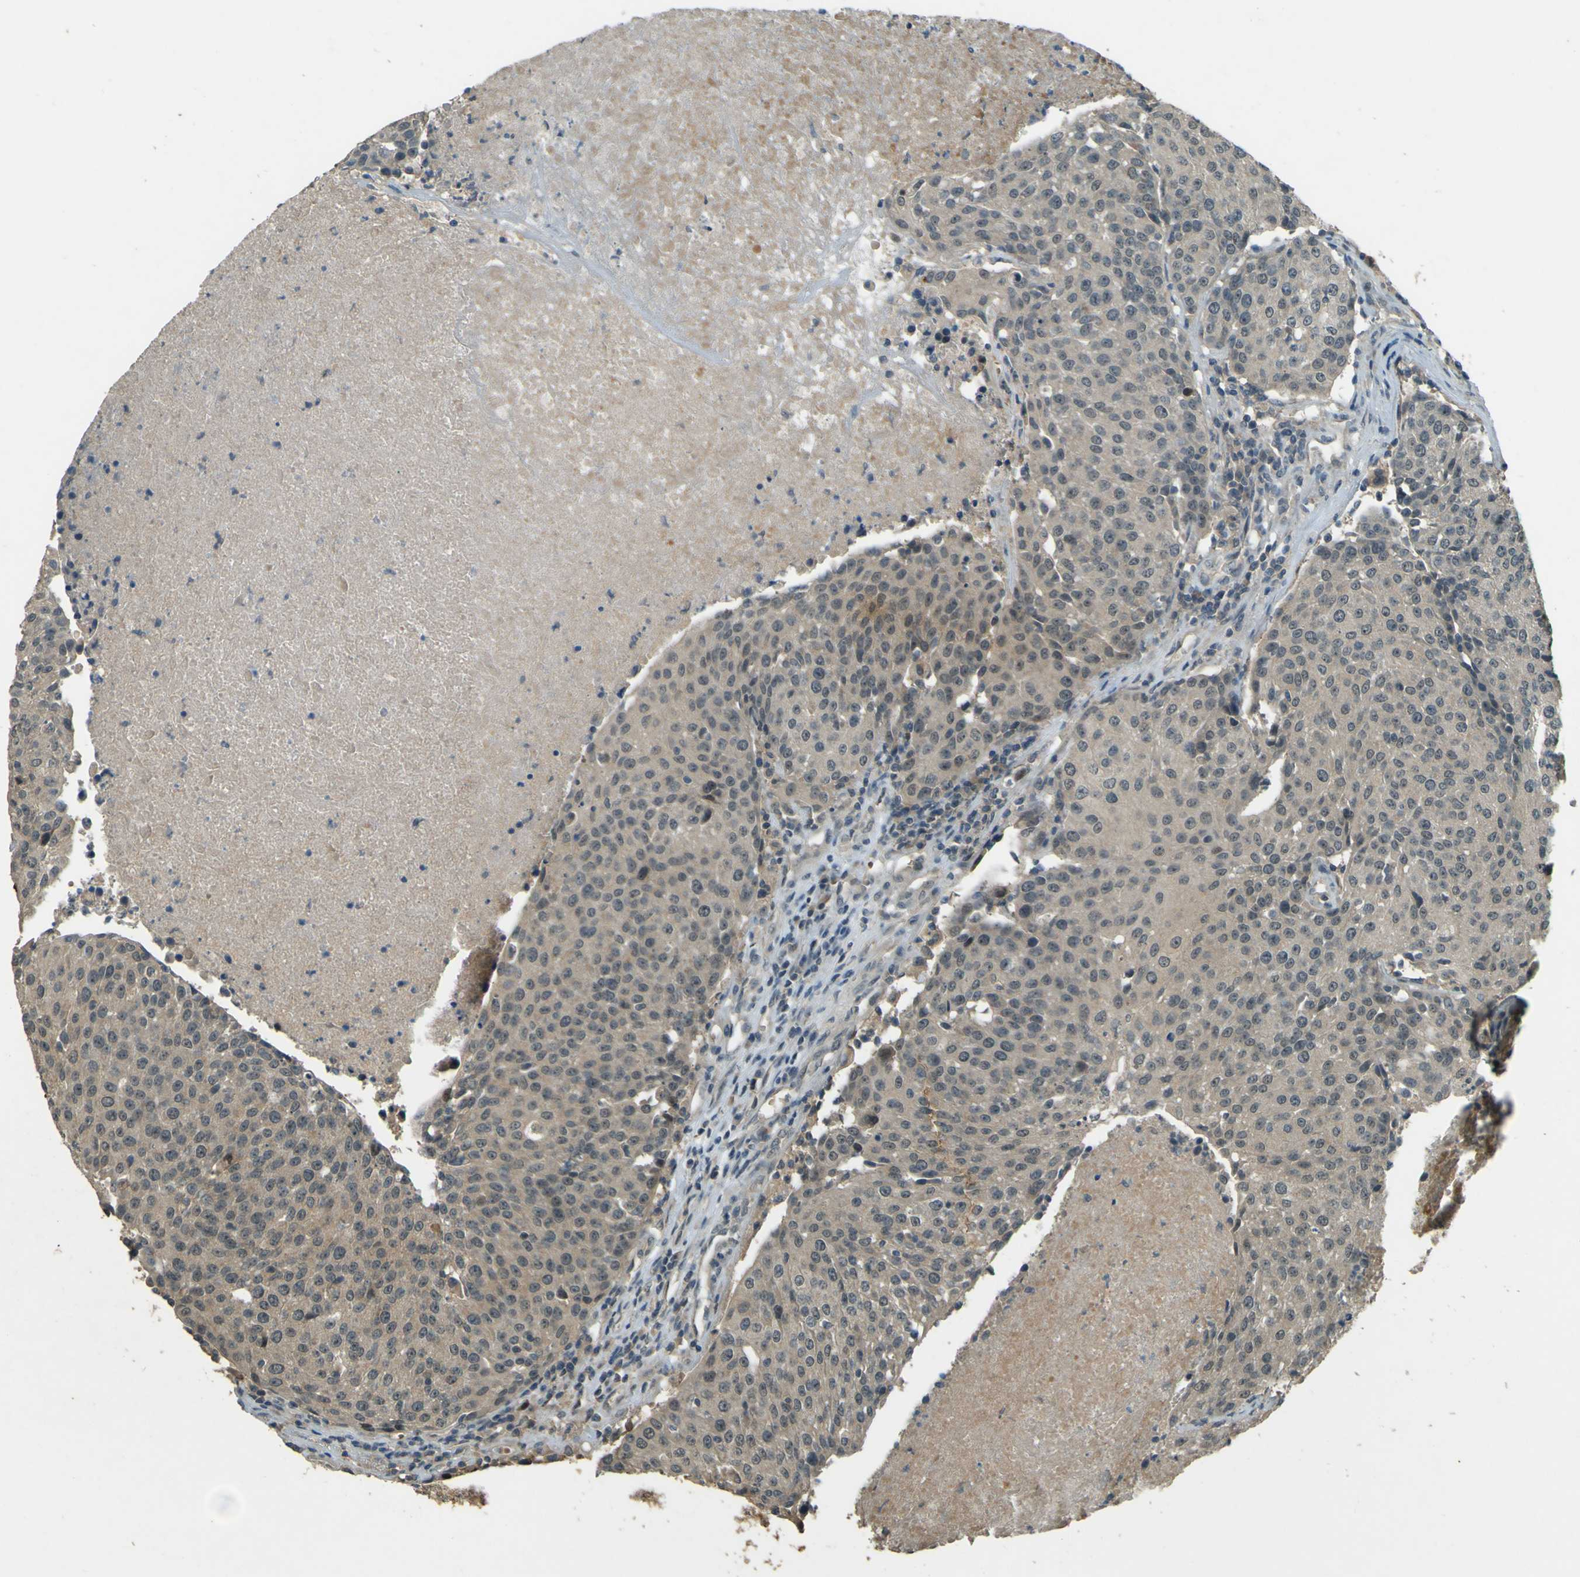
{"staining": {"intensity": "weak", "quantity": ">75%", "location": "cytoplasmic/membranous"}, "tissue": "urothelial cancer", "cell_type": "Tumor cells", "image_type": "cancer", "snomed": [{"axis": "morphology", "description": "Urothelial carcinoma, High grade"}, {"axis": "topography", "description": "Urinary bladder"}], "caption": "Immunohistochemical staining of urothelial cancer exhibits low levels of weak cytoplasmic/membranous expression in approximately >75% of tumor cells. (DAB (3,3'-diaminobenzidine) = brown stain, brightfield microscopy at high magnification).", "gene": "MPDZ", "patient": {"sex": "female", "age": 85}}